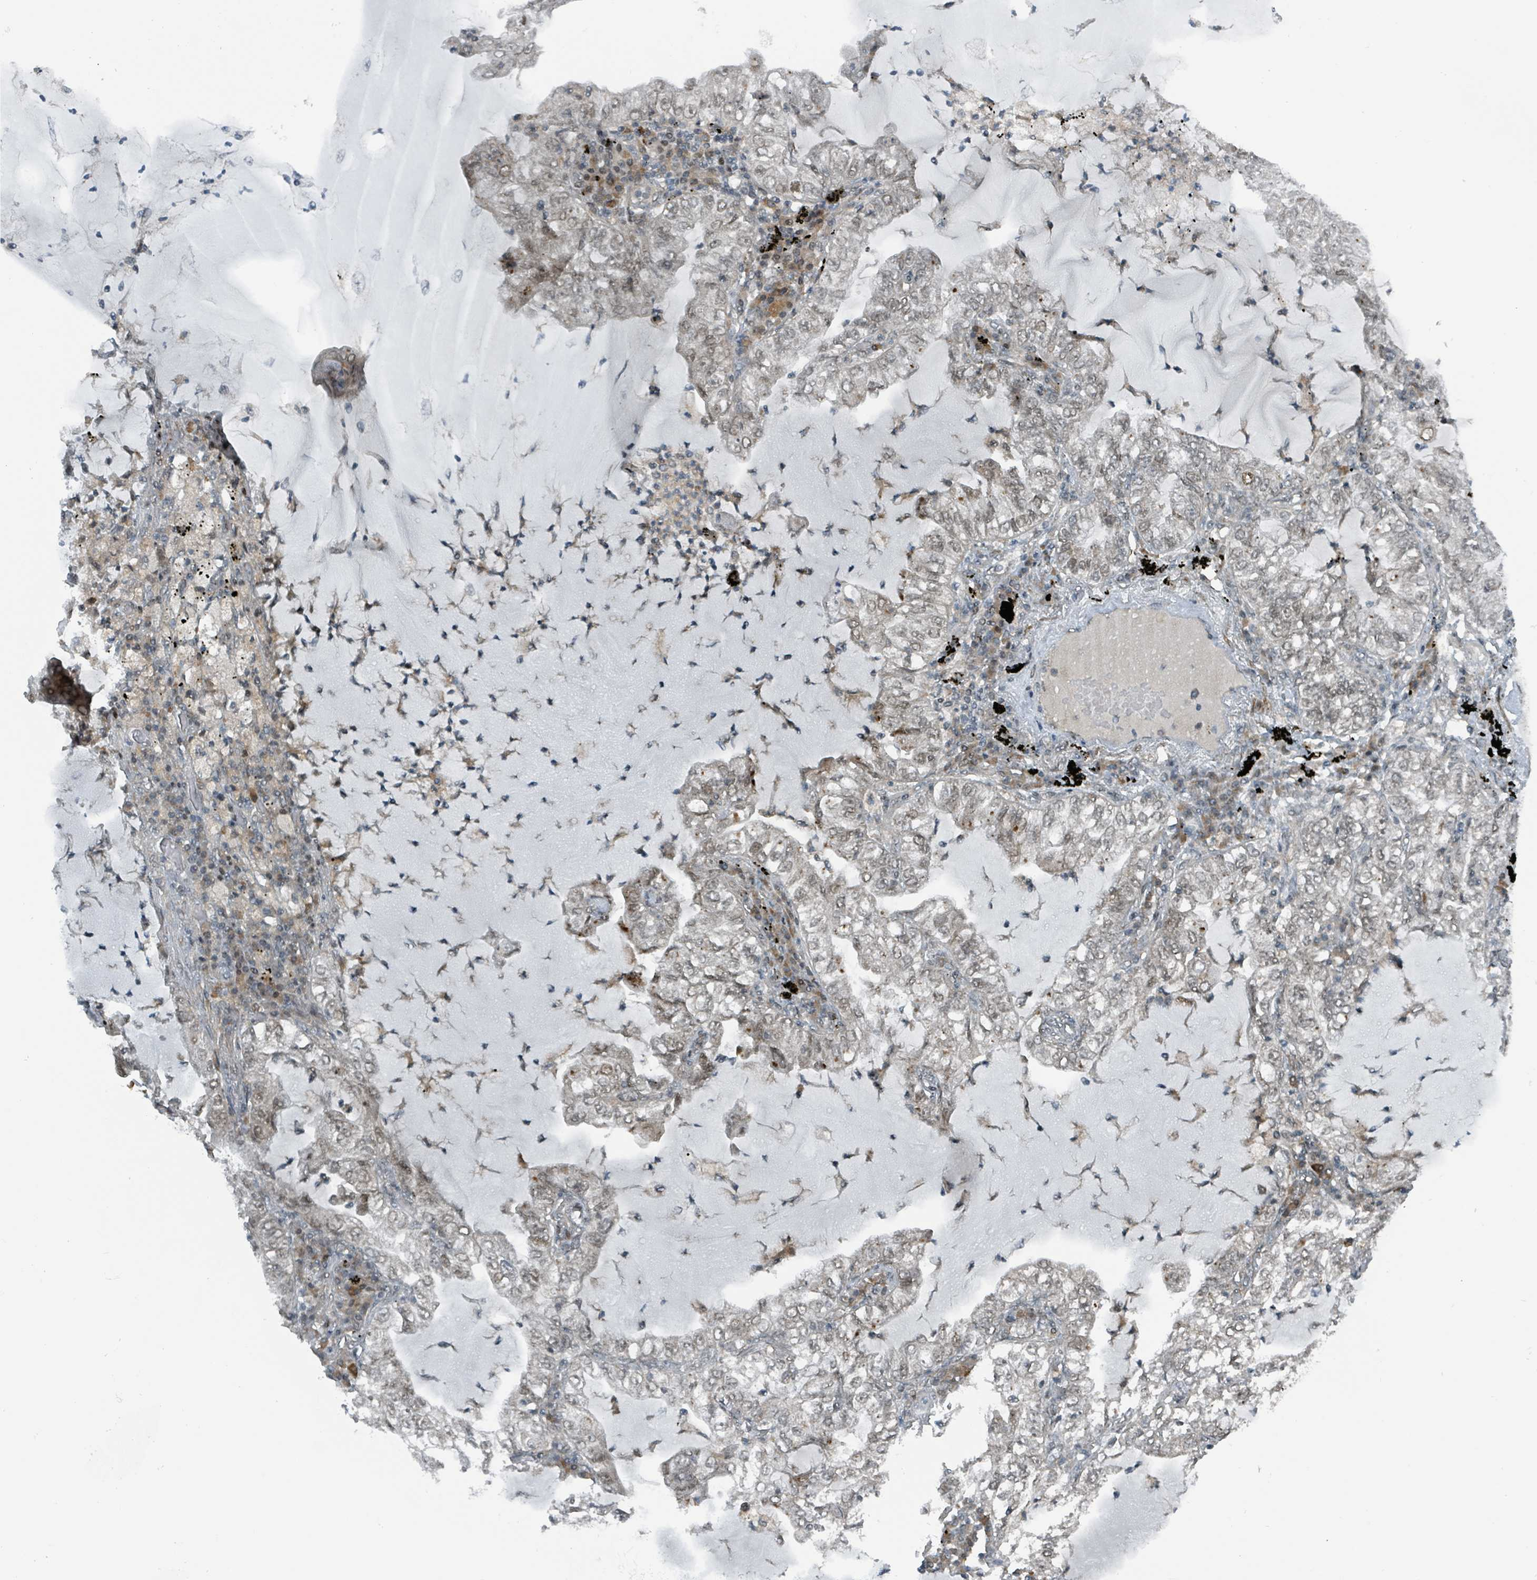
{"staining": {"intensity": "weak", "quantity": "<25%", "location": "nuclear"}, "tissue": "lung cancer", "cell_type": "Tumor cells", "image_type": "cancer", "snomed": [{"axis": "morphology", "description": "Adenocarcinoma, NOS"}, {"axis": "topography", "description": "Lung"}], "caption": "Tumor cells show no significant protein staining in adenocarcinoma (lung). (DAB IHC, high magnification).", "gene": "PHIP", "patient": {"sex": "female", "age": 73}}